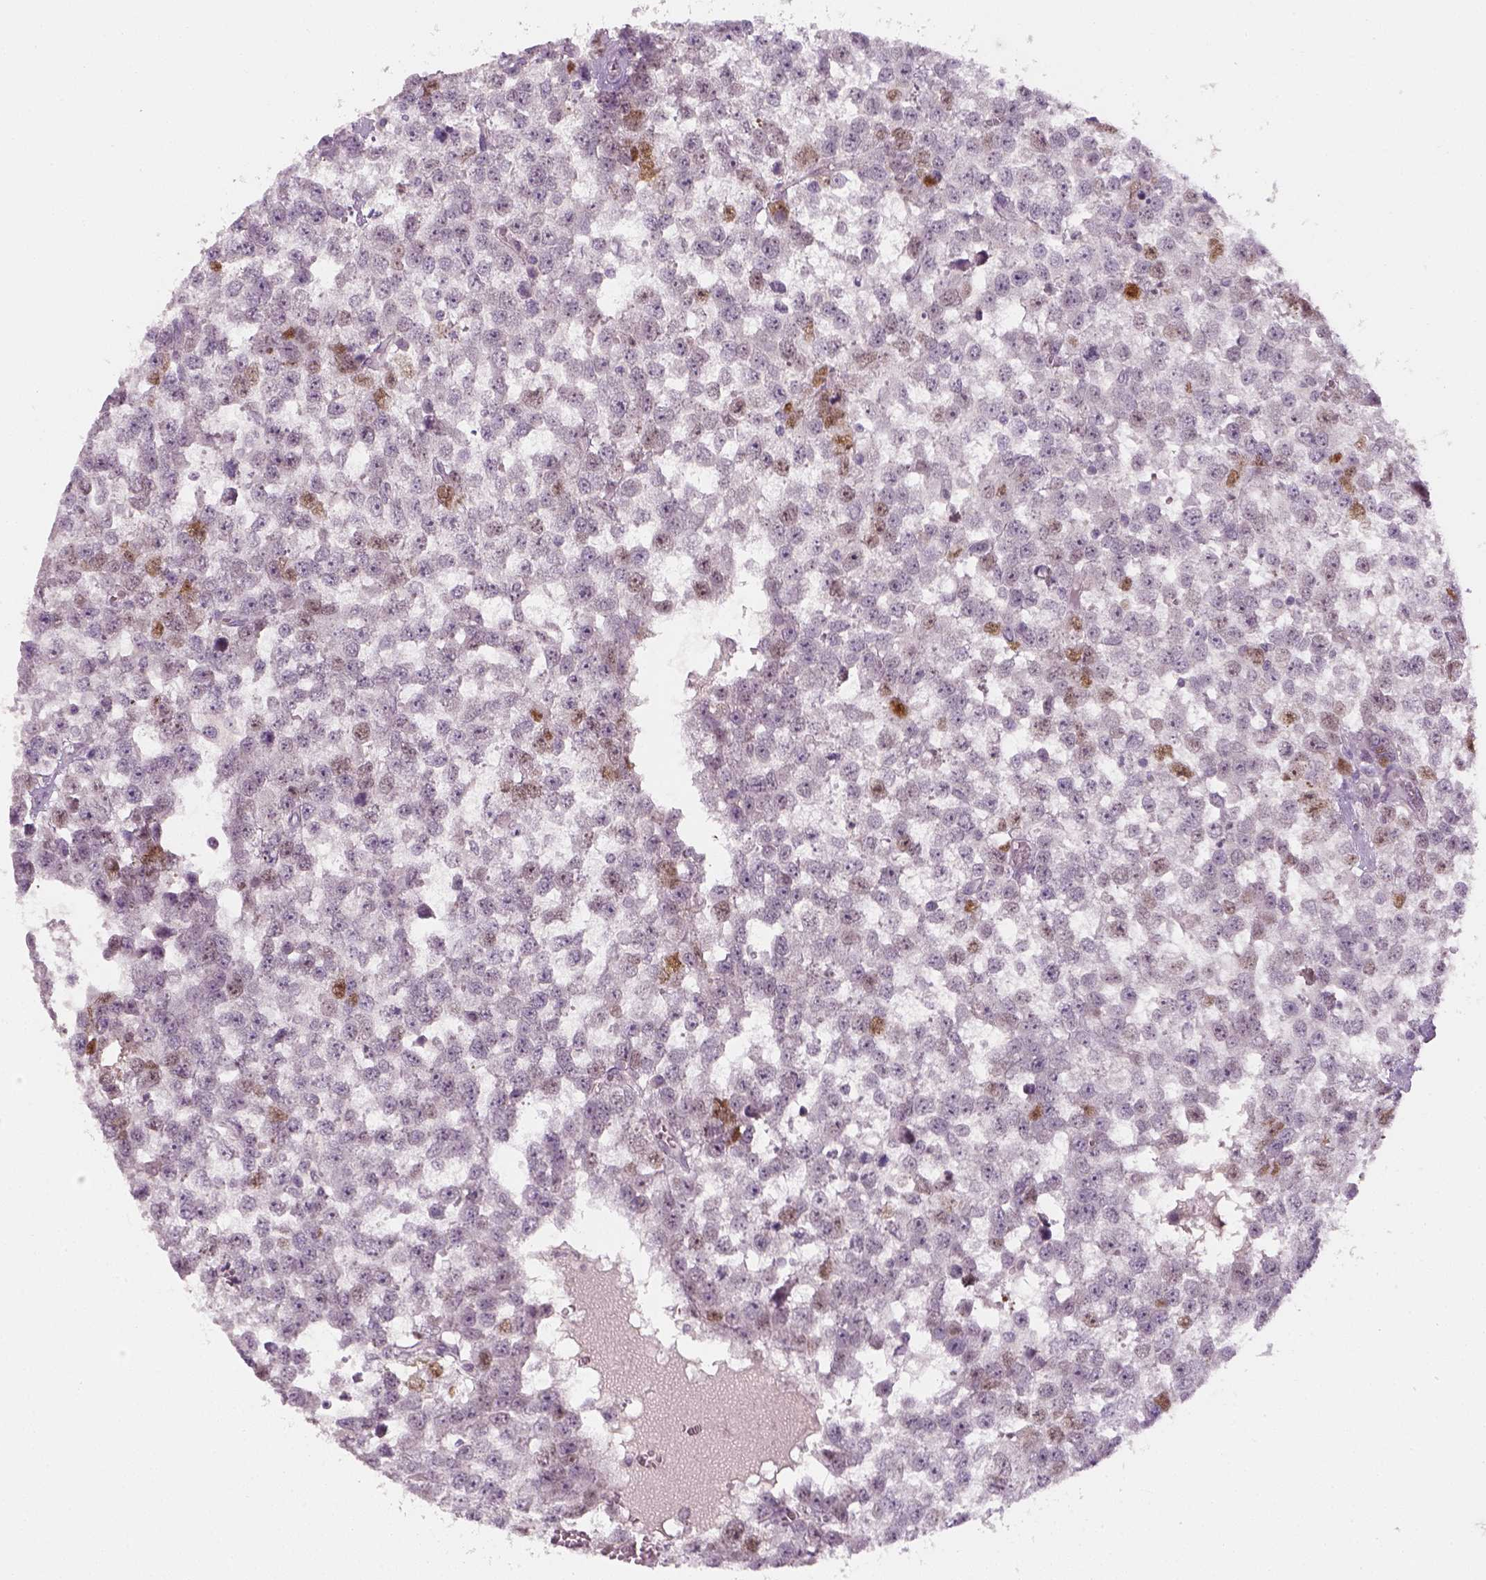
{"staining": {"intensity": "moderate", "quantity": "<25%", "location": "nuclear"}, "tissue": "testis cancer", "cell_type": "Tumor cells", "image_type": "cancer", "snomed": [{"axis": "morphology", "description": "Normal tissue, NOS"}, {"axis": "morphology", "description": "Seminoma, NOS"}, {"axis": "topography", "description": "Testis"}, {"axis": "topography", "description": "Epididymis"}], "caption": "A brown stain shows moderate nuclear staining of a protein in testis seminoma tumor cells. The protein is stained brown, and the nuclei are stained in blue (DAB IHC with brightfield microscopy, high magnification).", "gene": "TP53", "patient": {"sex": "male", "age": 34}}